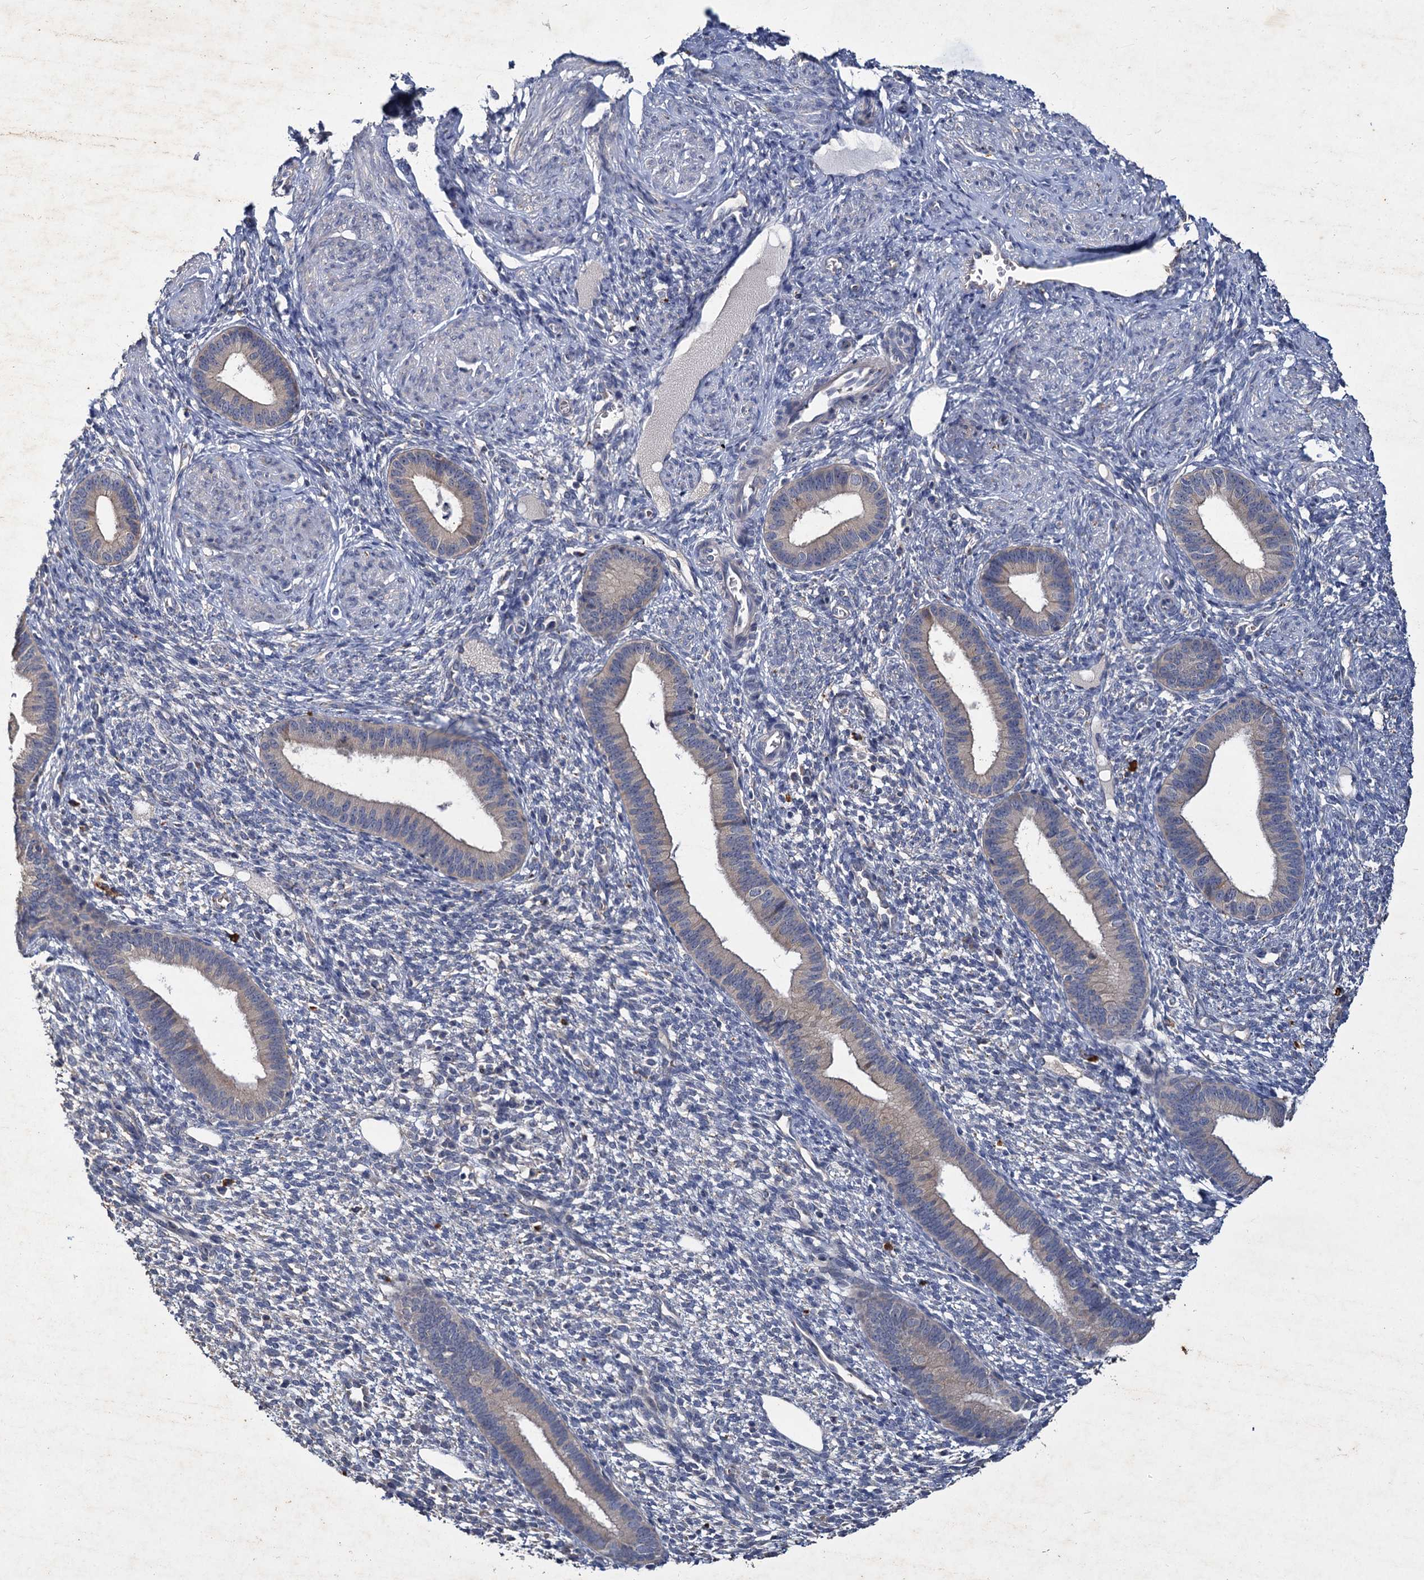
{"staining": {"intensity": "negative", "quantity": "none", "location": "none"}, "tissue": "endometrium", "cell_type": "Cells in endometrial stroma", "image_type": "normal", "snomed": [{"axis": "morphology", "description": "Normal tissue, NOS"}, {"axis": "topography", "description": "Endometrium"}], "caption": "Photomicrograph shows no significant protein expression in cells in endometrial stroma of benign endometrium. The staining is performed using DAB (3,3'-diaminobenzidine) brown chromogen with nuclei counter-stained in using hematoxylin.", "gene": "ATP9A", "patient": {"sex": "female", "age": 46}}